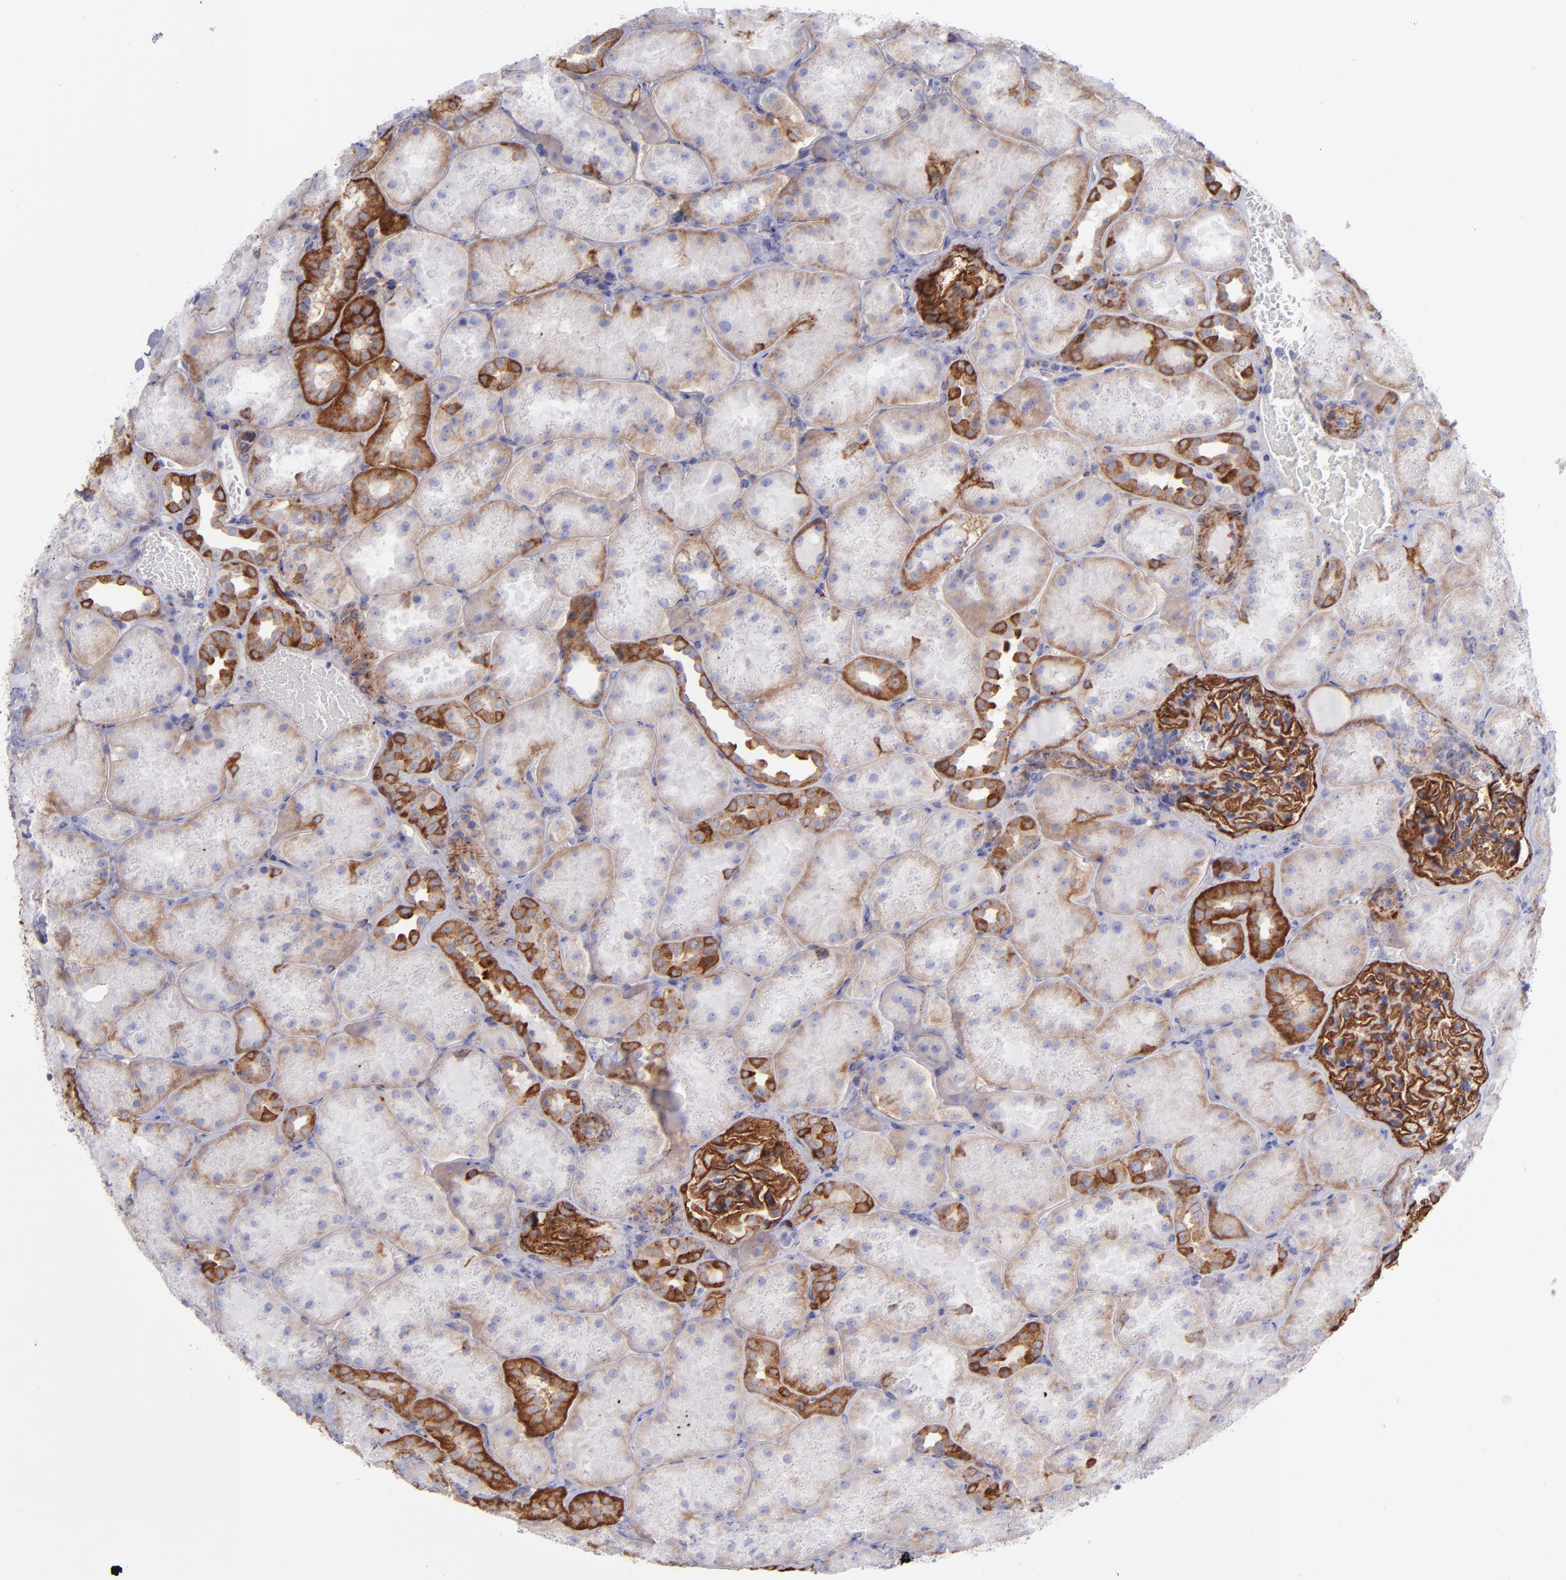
{"staining": {"intensity": "strong", "quantity": ">75%", "location": "cytoplasmic/membranous"}, "tissue": "kidney", "cell_type": "Cells in glomeruli", "image_type": "normal", "snomed": [{"axis": "morphology", "description": "Normal tissue, NOS"}, {"axis": "topography", "description": "Kidney"}], "caption": "Unremarkable kidney demonstrates strong cytoplasmic/membranous positivity in approximately >75% of cells in glomeruli, visualized by immunohistochemistry. Using DAB (3,3'-diaminobenzidine) (brown) and hematoxylin (blue) stains, captured at high magnification using brightfield microscopy.", "gene": "ITGAV", "patient": {"sex": "male", "age": 28}}